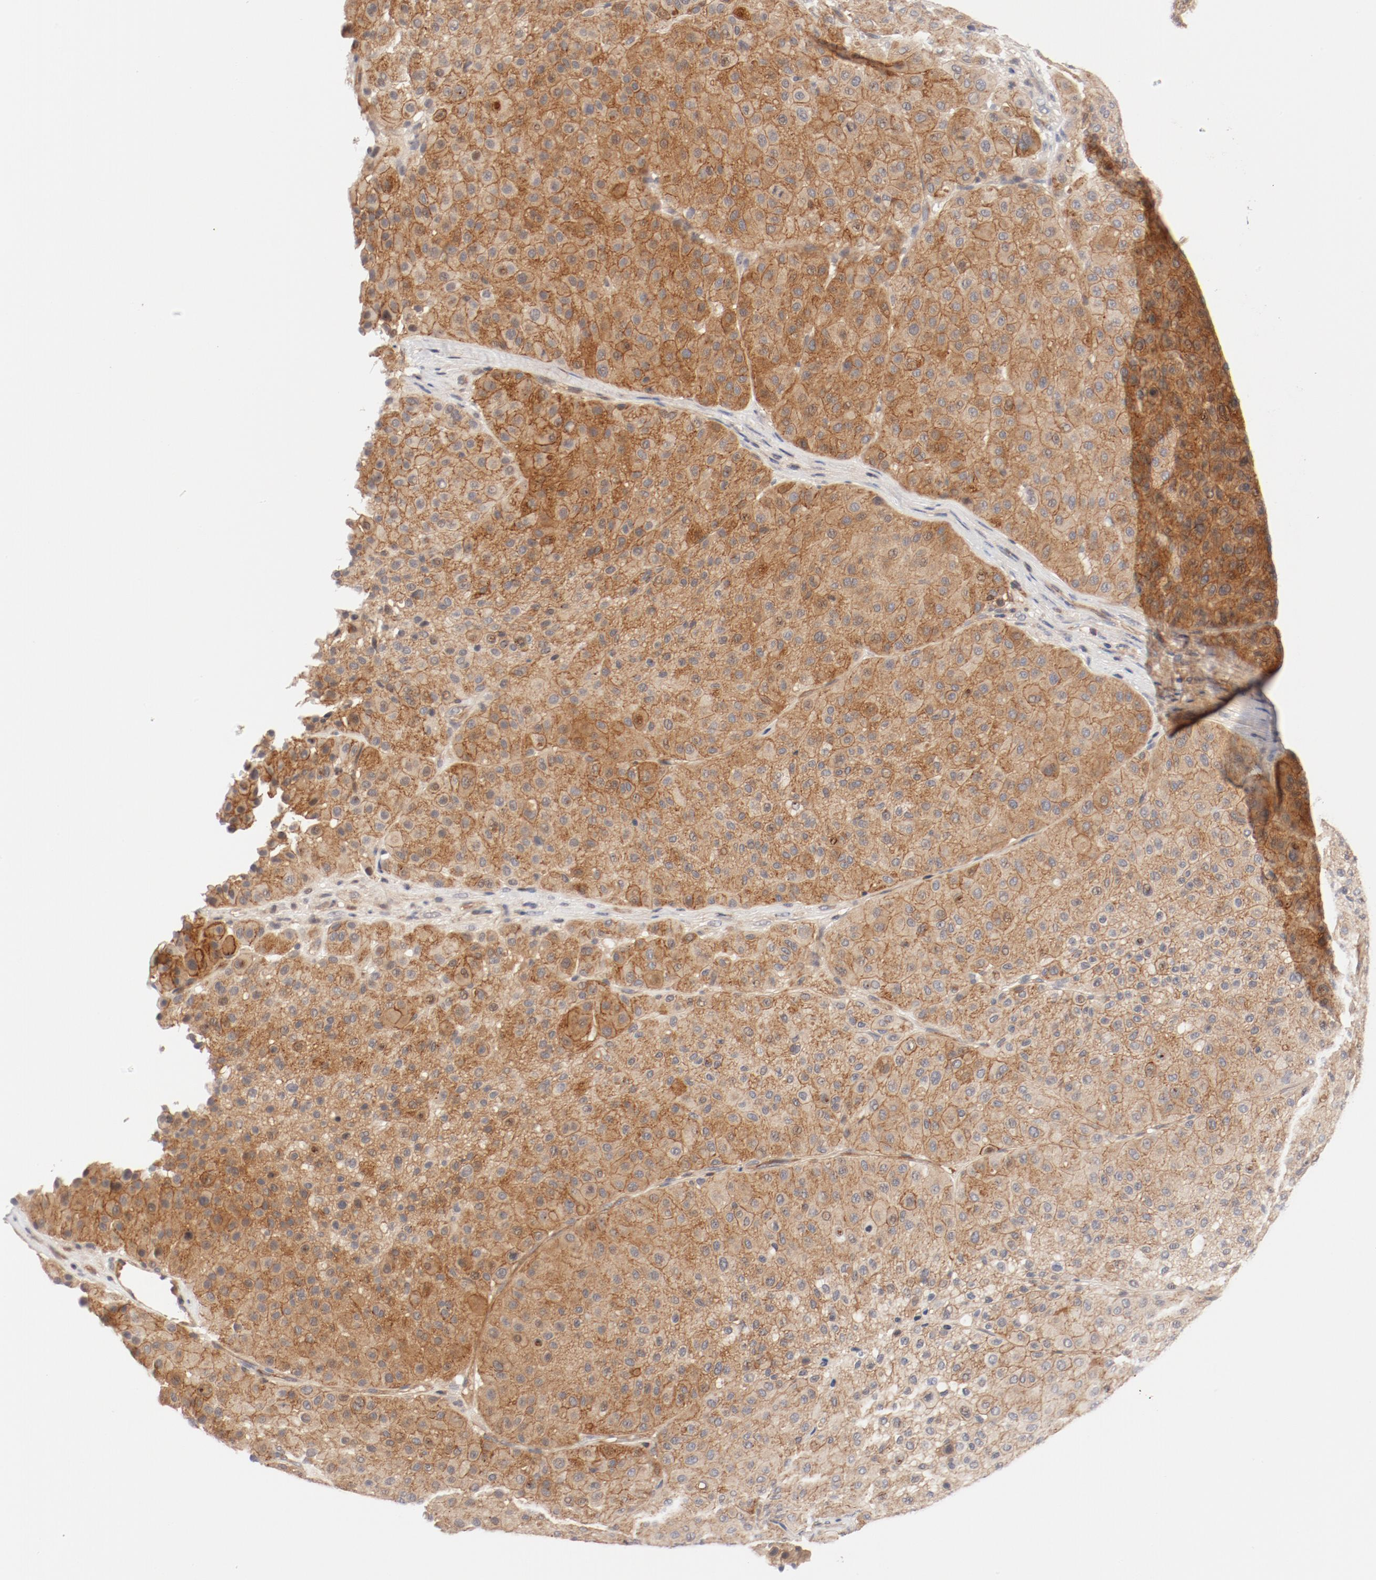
{"staining": {"intensity": "strong", "quantity": ">75%", "location": "cytoplasmic/membranous"}, "tissue": "melanoma", "cell_type": "Tumor cells", "image_type": "cancer", "snomed": [{"axis": "morphology", "description": "Normal tissue, NOS"}, {"axis": "morphology", "description": "Malignant melanoma, Metastatic site"}, {"axis": "topography", "description": "Skin"}], "caption": "Protein analysis of malignant melanoma (metastatic site) tissue reveals strong cytoplasmic/membranous expression in approximately >75% of tumor cells.", "gene": "ZNF267", "patient": {"sex": "male", "age": 41}}